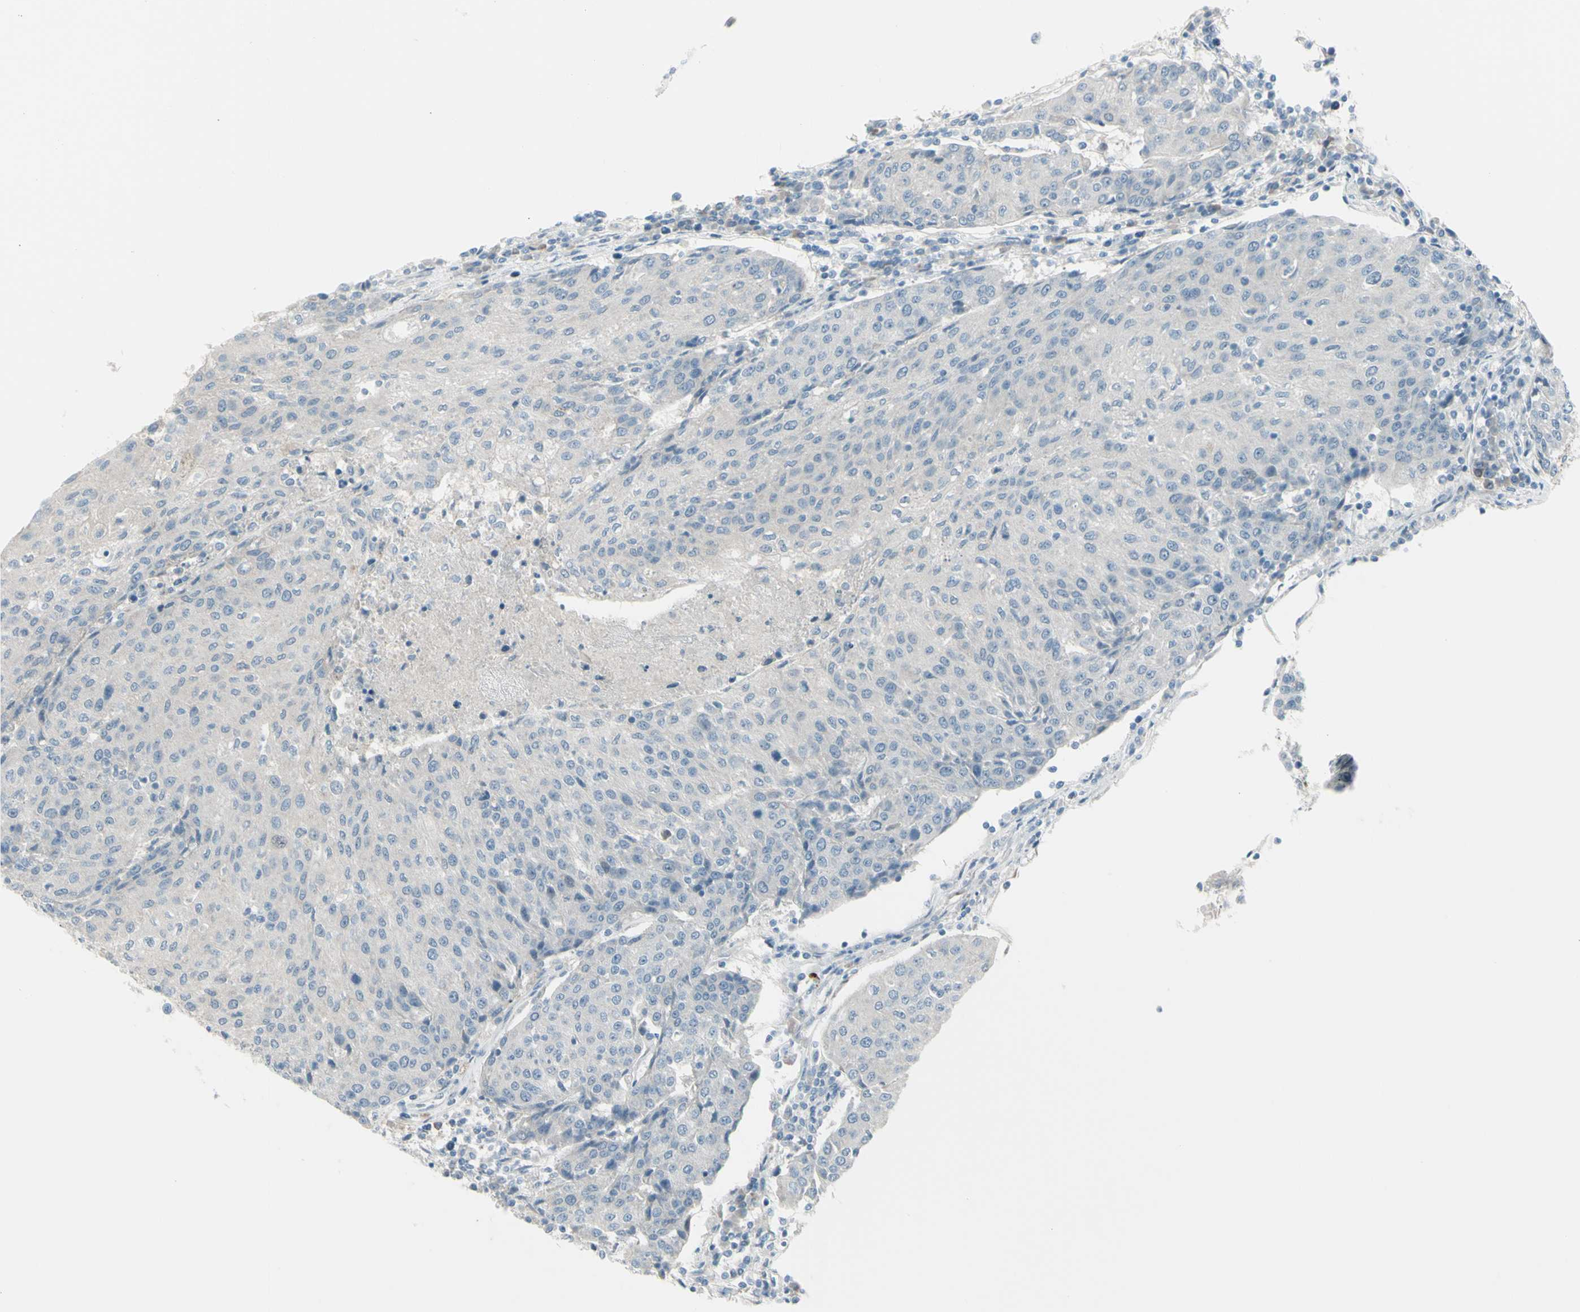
{"staining": {"intensity": "negative", "quantity": "none", "location": "none"}, "tissue": "urothelial cancer", "cell_type": "Tumor cells", "image_type": "cancer", "snomed": [{"axis": "morphology", "description": "Urothelial carcinoma, High grade"}, {"axis": "topography", "description": "Urinary bladder"}], "caption": "This is a histopathology image of IHC staining of high-grade urothelial carcinoma, which shows no staining in tumor cells.", "gene": "GPR34", "patient": {"sex": "female", "age": 85}}